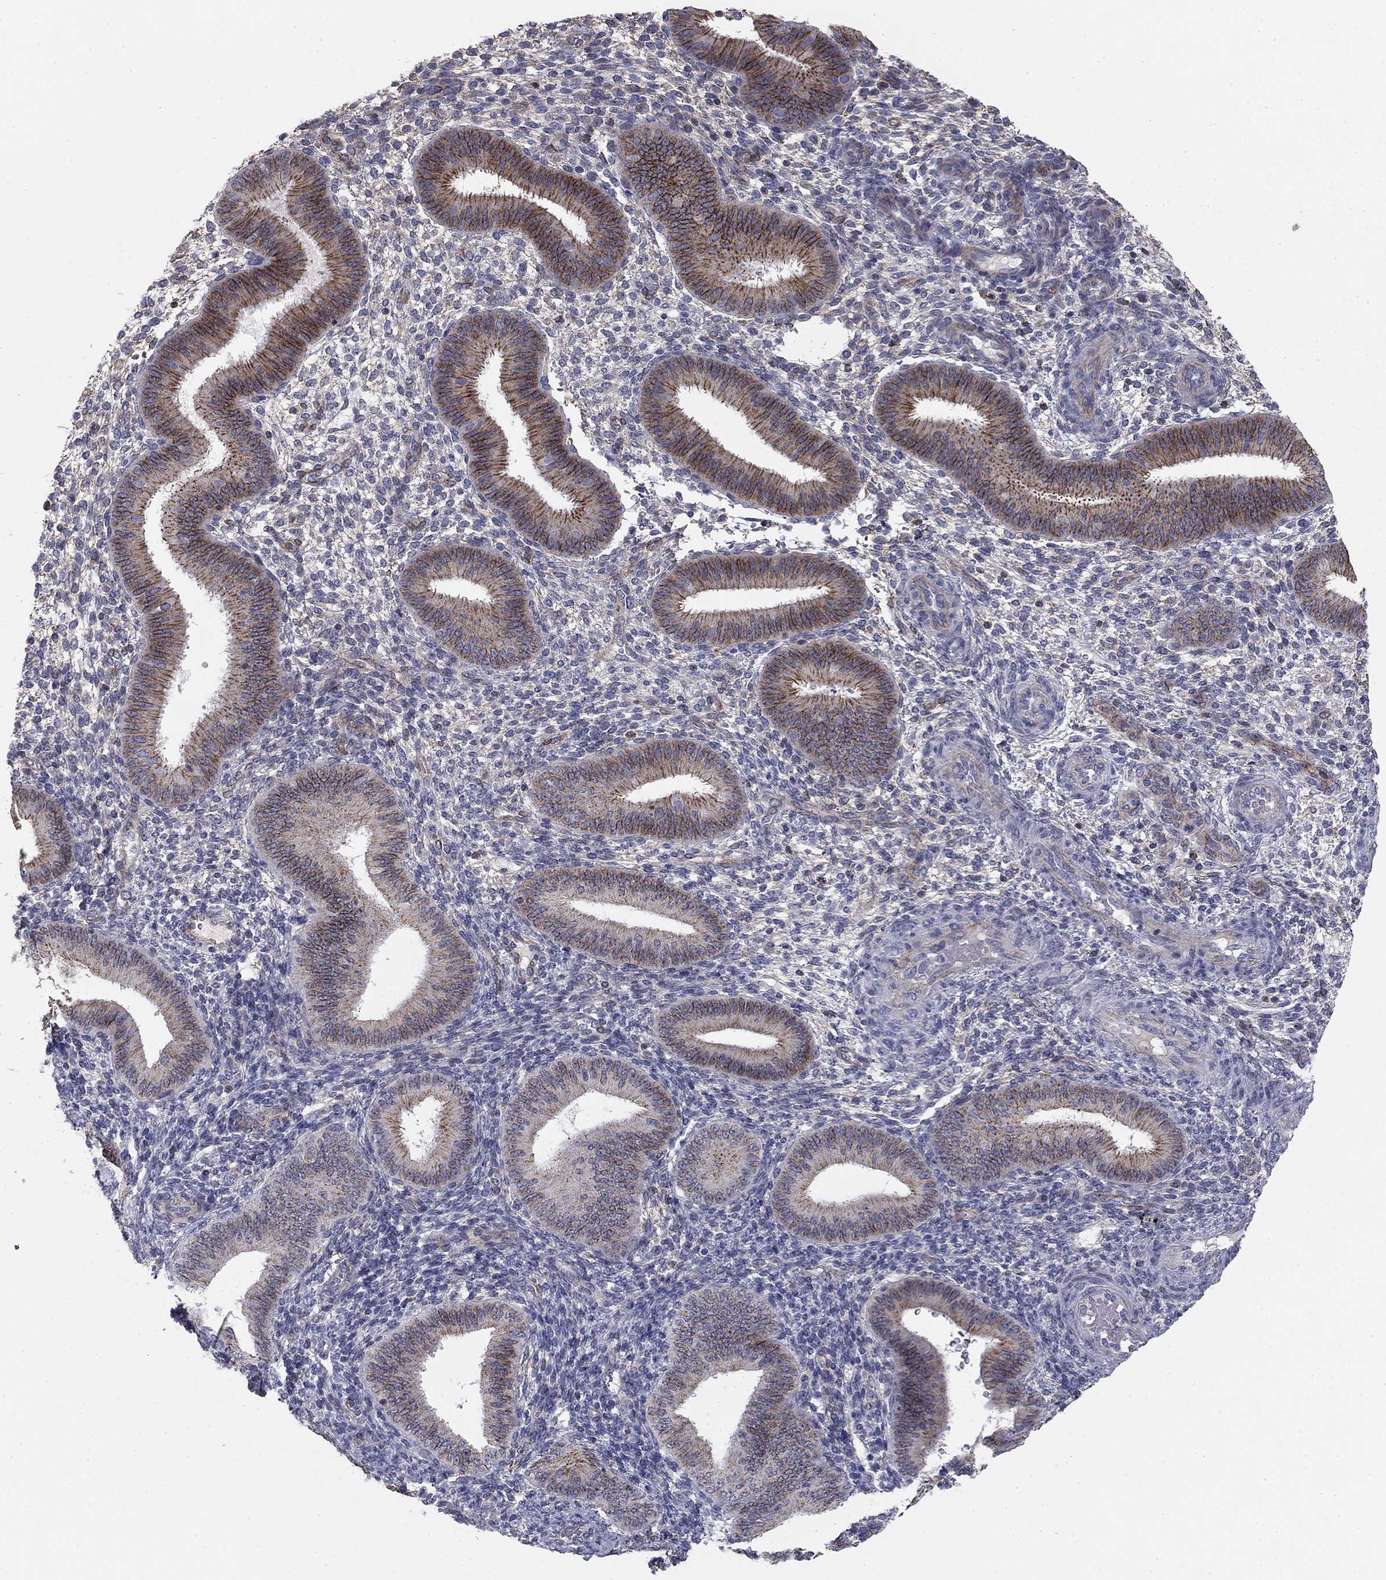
{"staining": {"intensity": "negative", "quantity": "none", "location": "none"}, "tissue": "endometrium", "cell_type": "Cells in endometrial stroma", "image_type": "normal", "snomed": [{"axis": "morphology", "description": "Normal tissue, NOS"}, {"axis": "topography", "description": "Endometrium"}], "caption": "Immunohistochemical staining of unremarkable human endometrium displays no significant positivity in cells in endometrial stroma. The staining is performed using DAB (3,3'-diaminobenzidine) brown chromogen with nuclei counter-stained in using hematoxylin.", "gene": "SEPTIN3", "patient": {"sex": "female", "age": 39}}